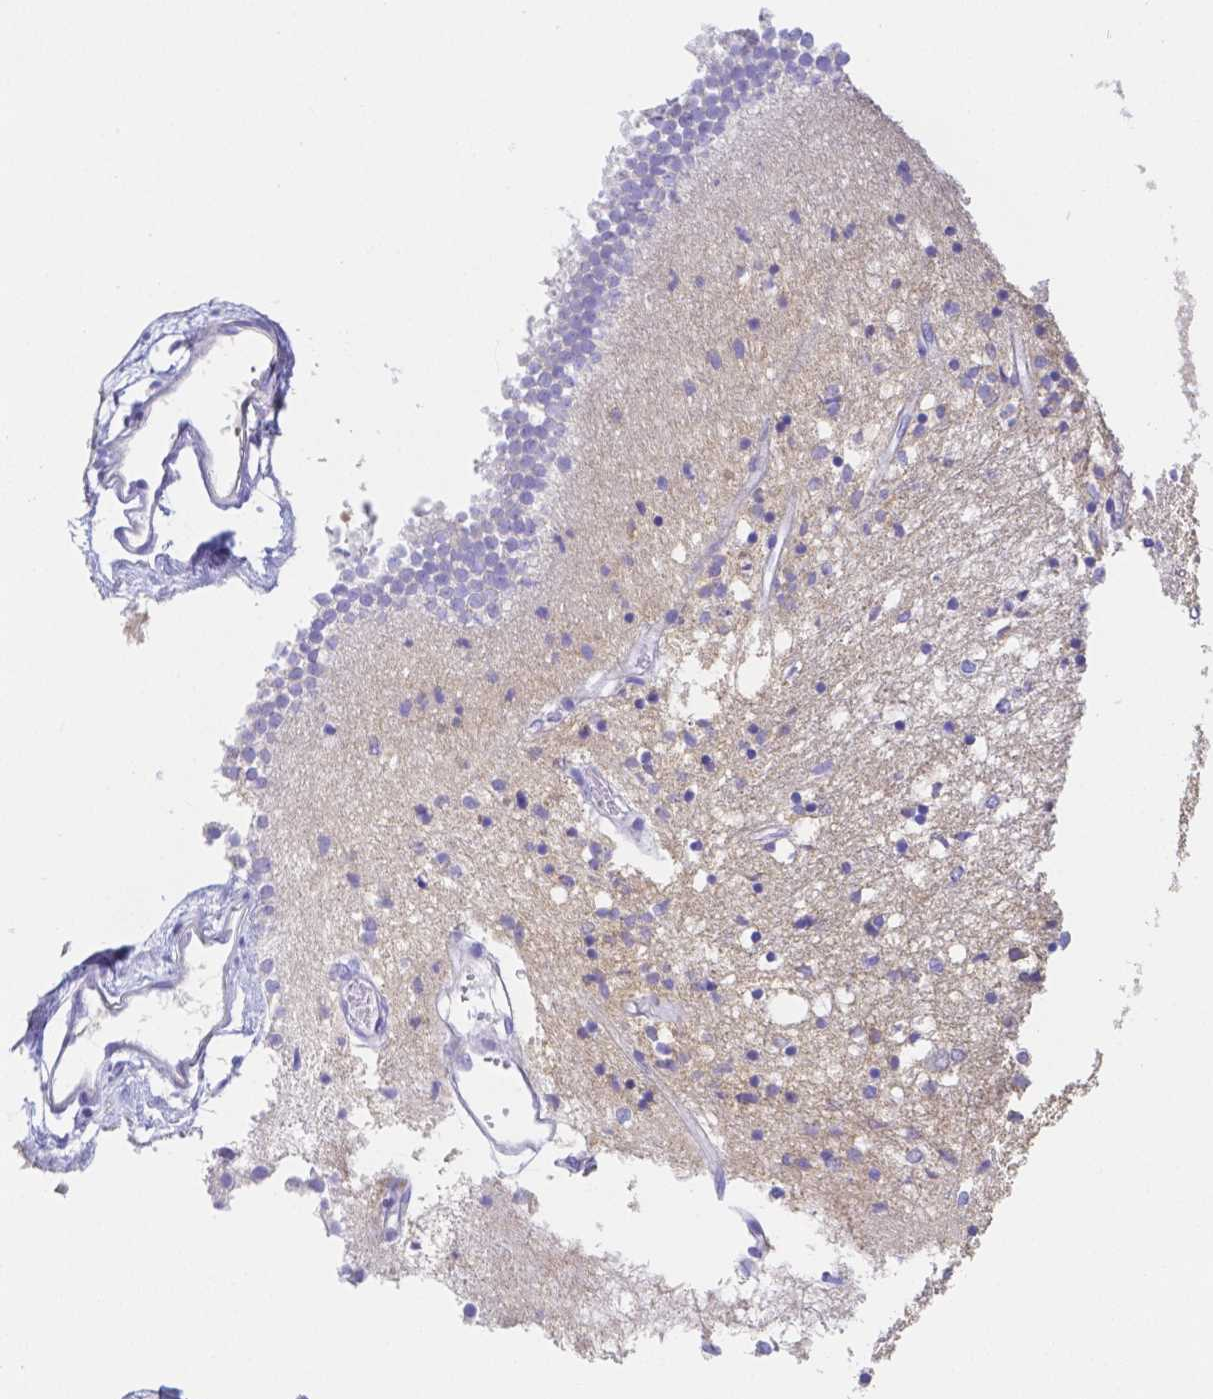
{"staining": {"intensity": "negative", "quantity": "none", "location": "none"}, "tissue": "caudate", "cell_type": "Glial cells", "image_type": "normal", "snomed": [{"axis": "morphology", "description": "Normal tissue, NOS"}, {"axis": "topography", "description": "Lateral ventricle wall"}], "caption": "Histopathology image shows no protein expression in glial cells of benign caudate.", "gene": "ZG16B", "patient": {"sex": "male", "age": 70}}